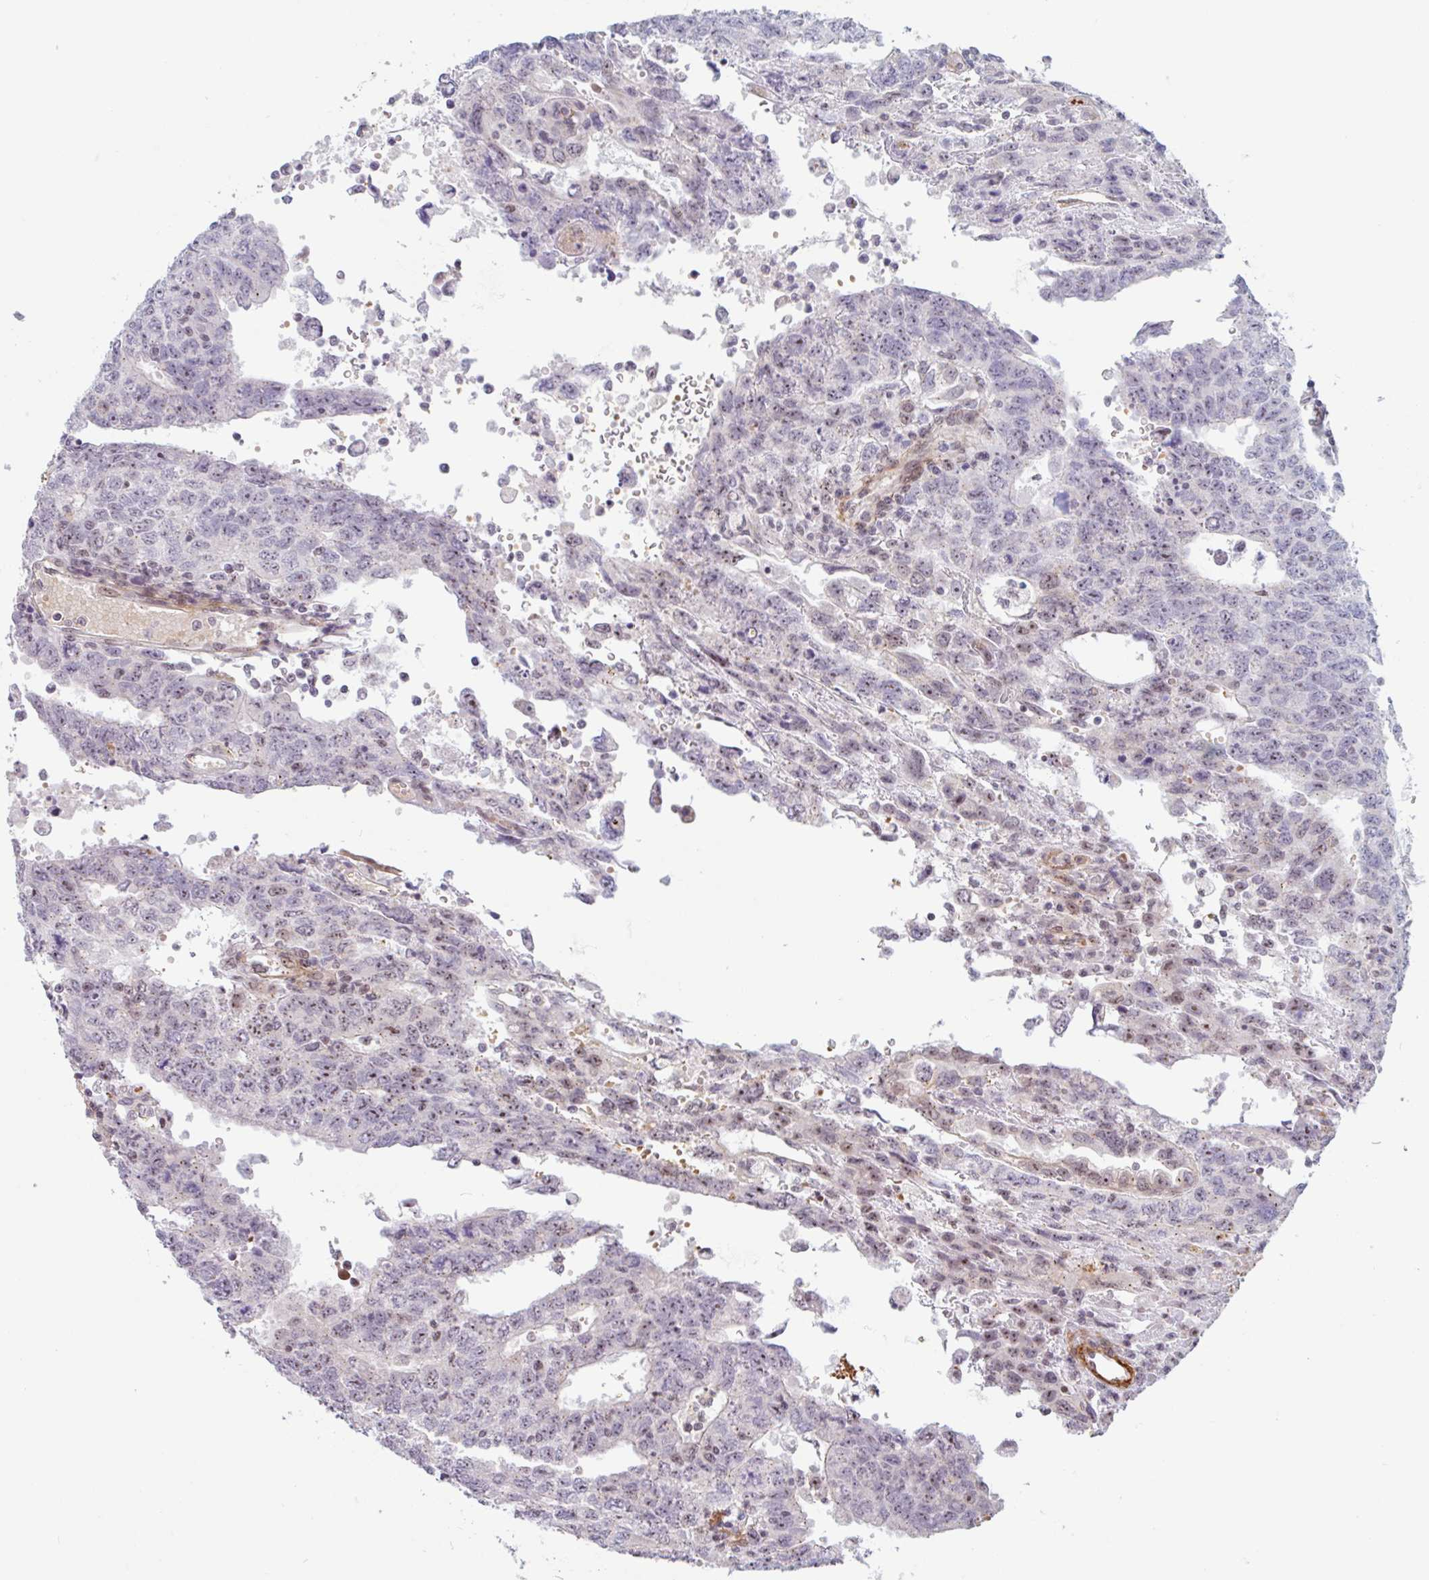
{"staining": {"intensity": "weak", "quantity": "<25%", "location": "nuclear"}, "tissue": "testis cancer", "cell_type": "Tumor cells", "image_type": "cancer", "snomed": [{"axis": "morphology", "description": "Carcinoma, Embryonal, NOS"}, {"axis": "topography", "description": "Testis"}], "caption": "The immunohistochemistry (IHC) micrograph has no significant expression in tumor cells of embryonal carcinoma (testis) tissue.", "gene": "TMEM119", "patient": {"sex": "male", "age": 34}}